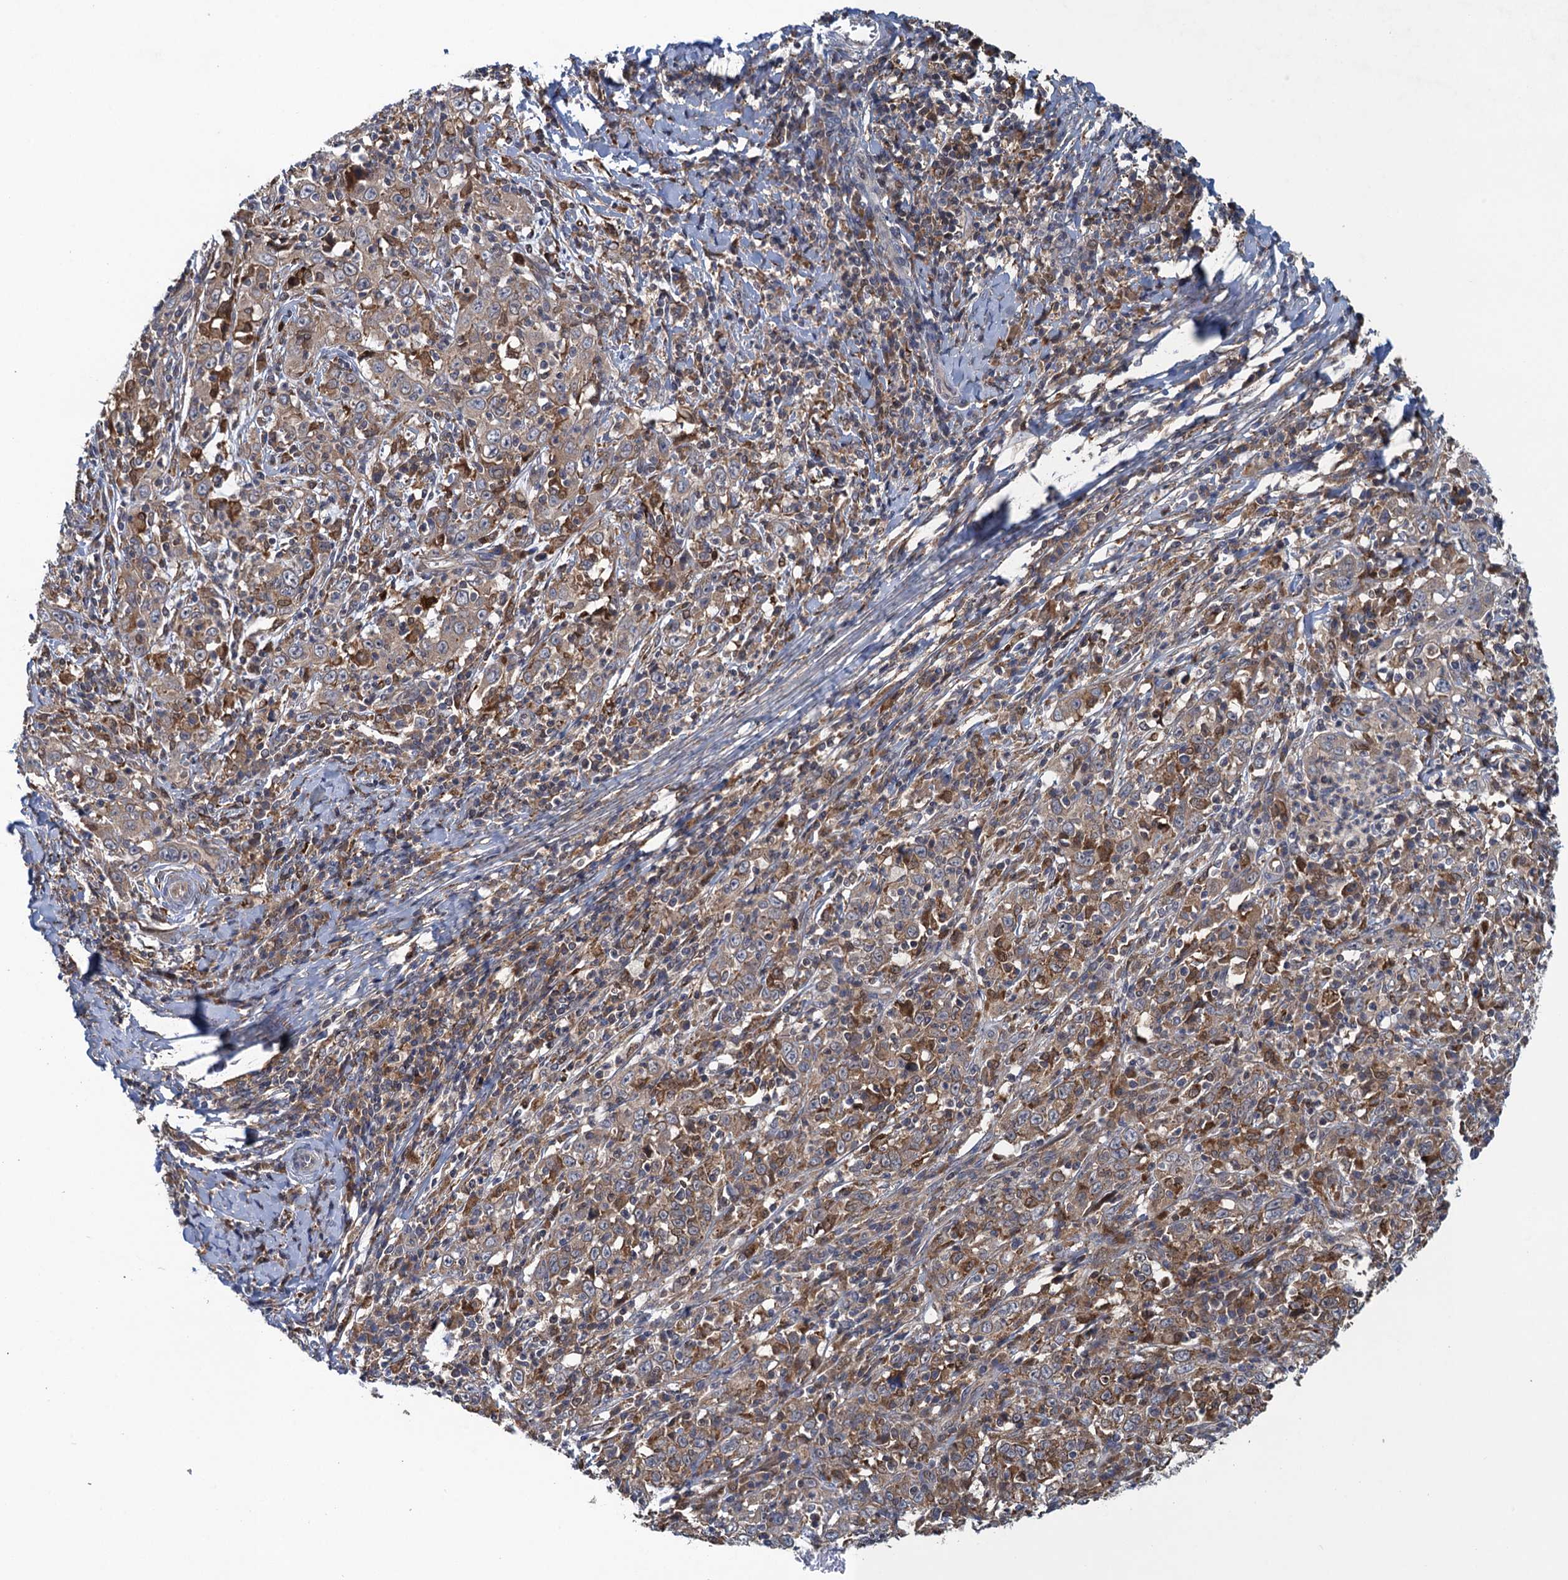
{"staining": {"intensity": "weak", "quantity": ">75%", "location": "cytoplasmic/membranous"}, "tissue": "cervical cancer", "cell_type": "Tumor cells", "image_type": "cancer", "snomed": [{"axis": "morphology", "description": "Squamous cell carcinoma, NOS"}, {"axis": "topography", "description": "Cervix"}], "caption": "Human cervical cancer stained with a brown dye demonstrates weak cytoplasmic/membranous positive positivity in approximately >75% of tumor cells.", "gene": "CNTN5", "patient": {"sex": "female", "age": 46}}